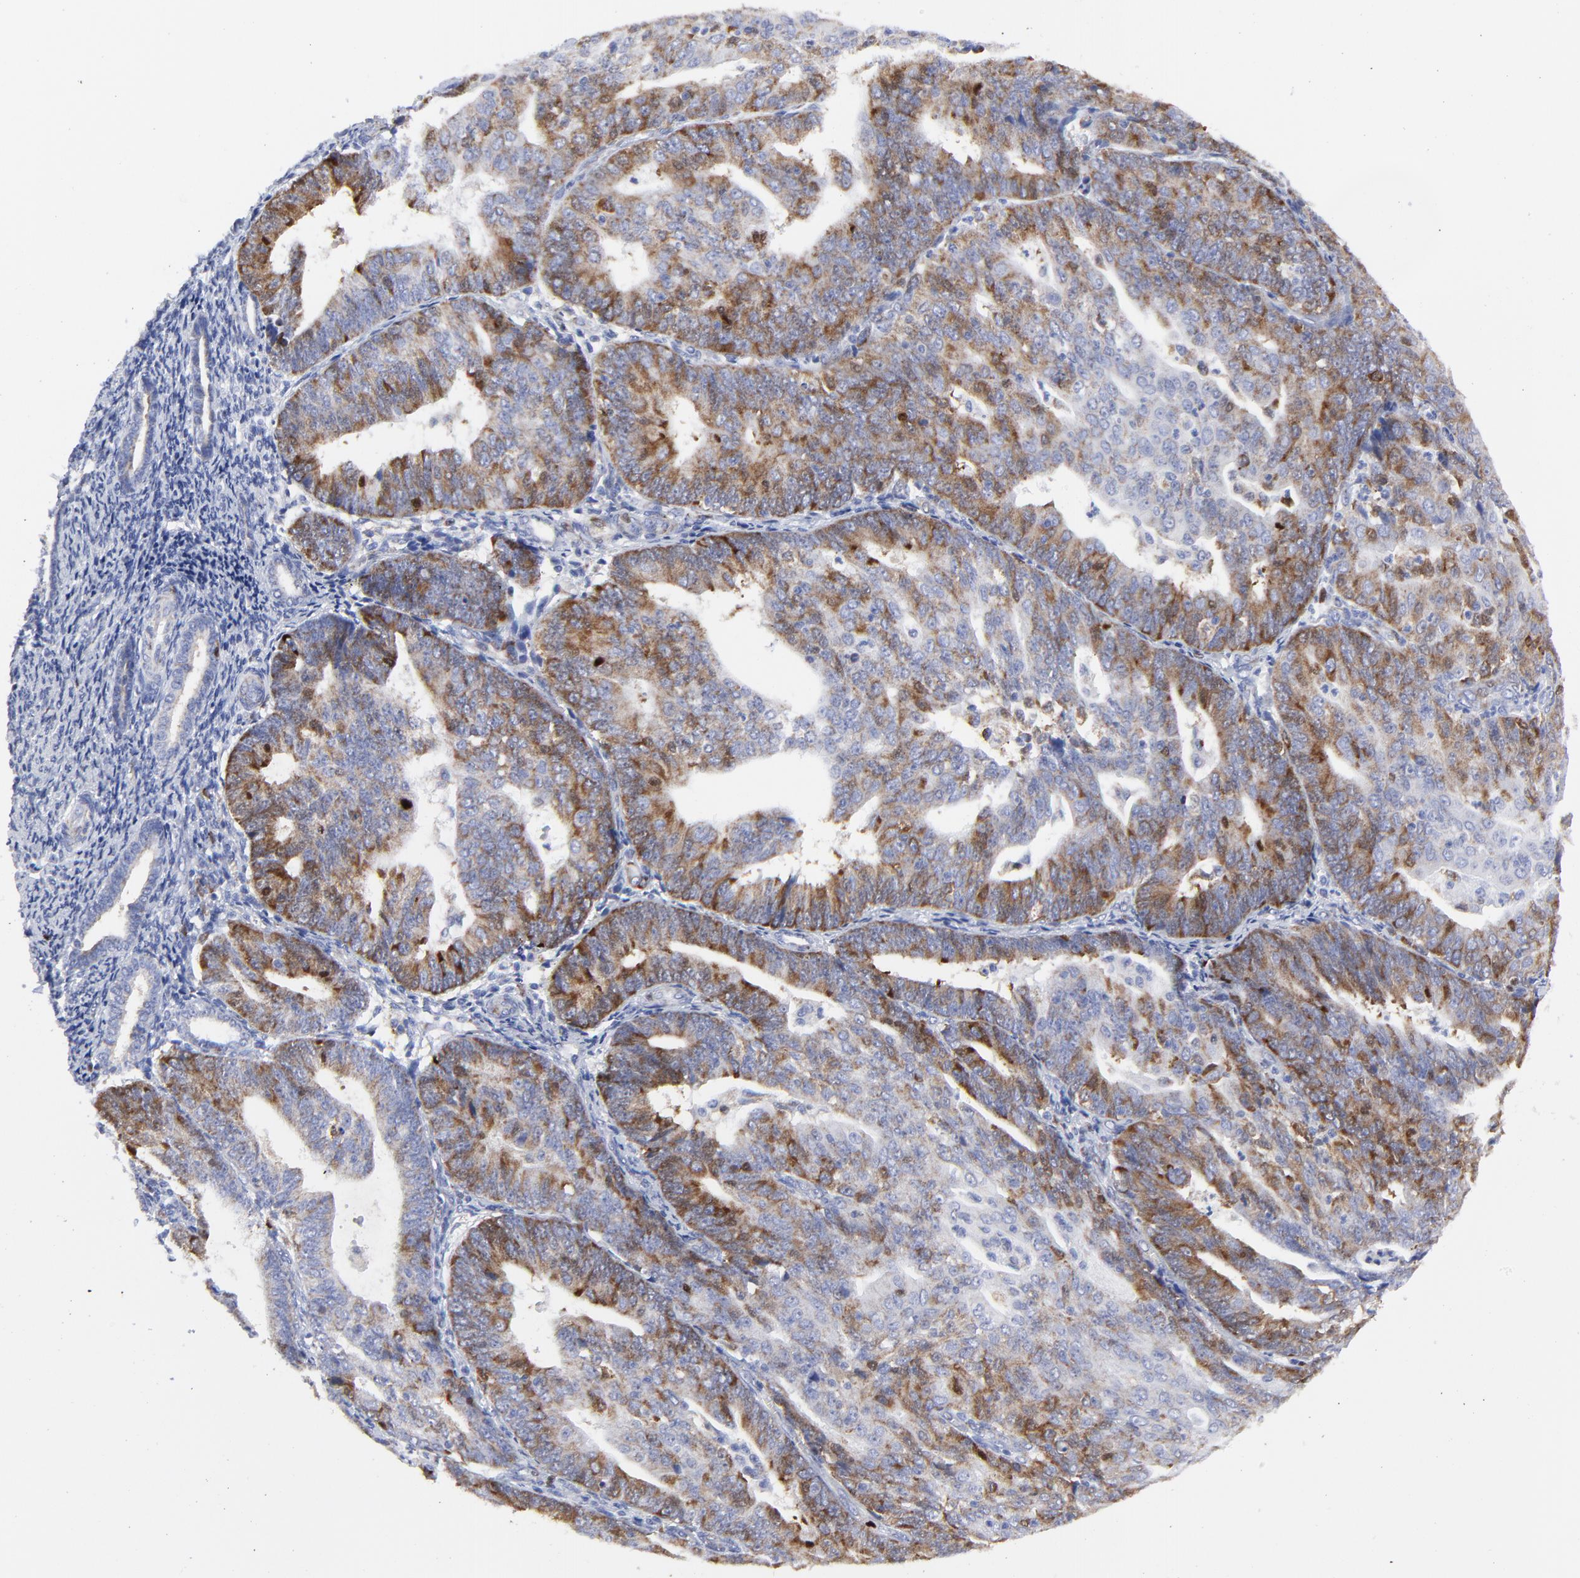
{"staining": {"intensity": "strong", "quantity": ">75%", "location": "cytoplasmic/membranous"}, "tissue": "endometrial cancer", "cell_type": "Tumor cells", "image_type": "cancer", "snomed": [{"axis": "morphology", "description": "Adenocarcinoma, NOS"}, {"axis": "topography", "description": "Endometrium"}], "caption": "Endometrial cancer (adenocarcinoma) tissue shows strong cytoplasmic/membranous positivity in about >75% of tumor cells, visualized by immunohistochemistry.", "gene": "NCAPH", "patient": {"sex": "female", "age": 56}}